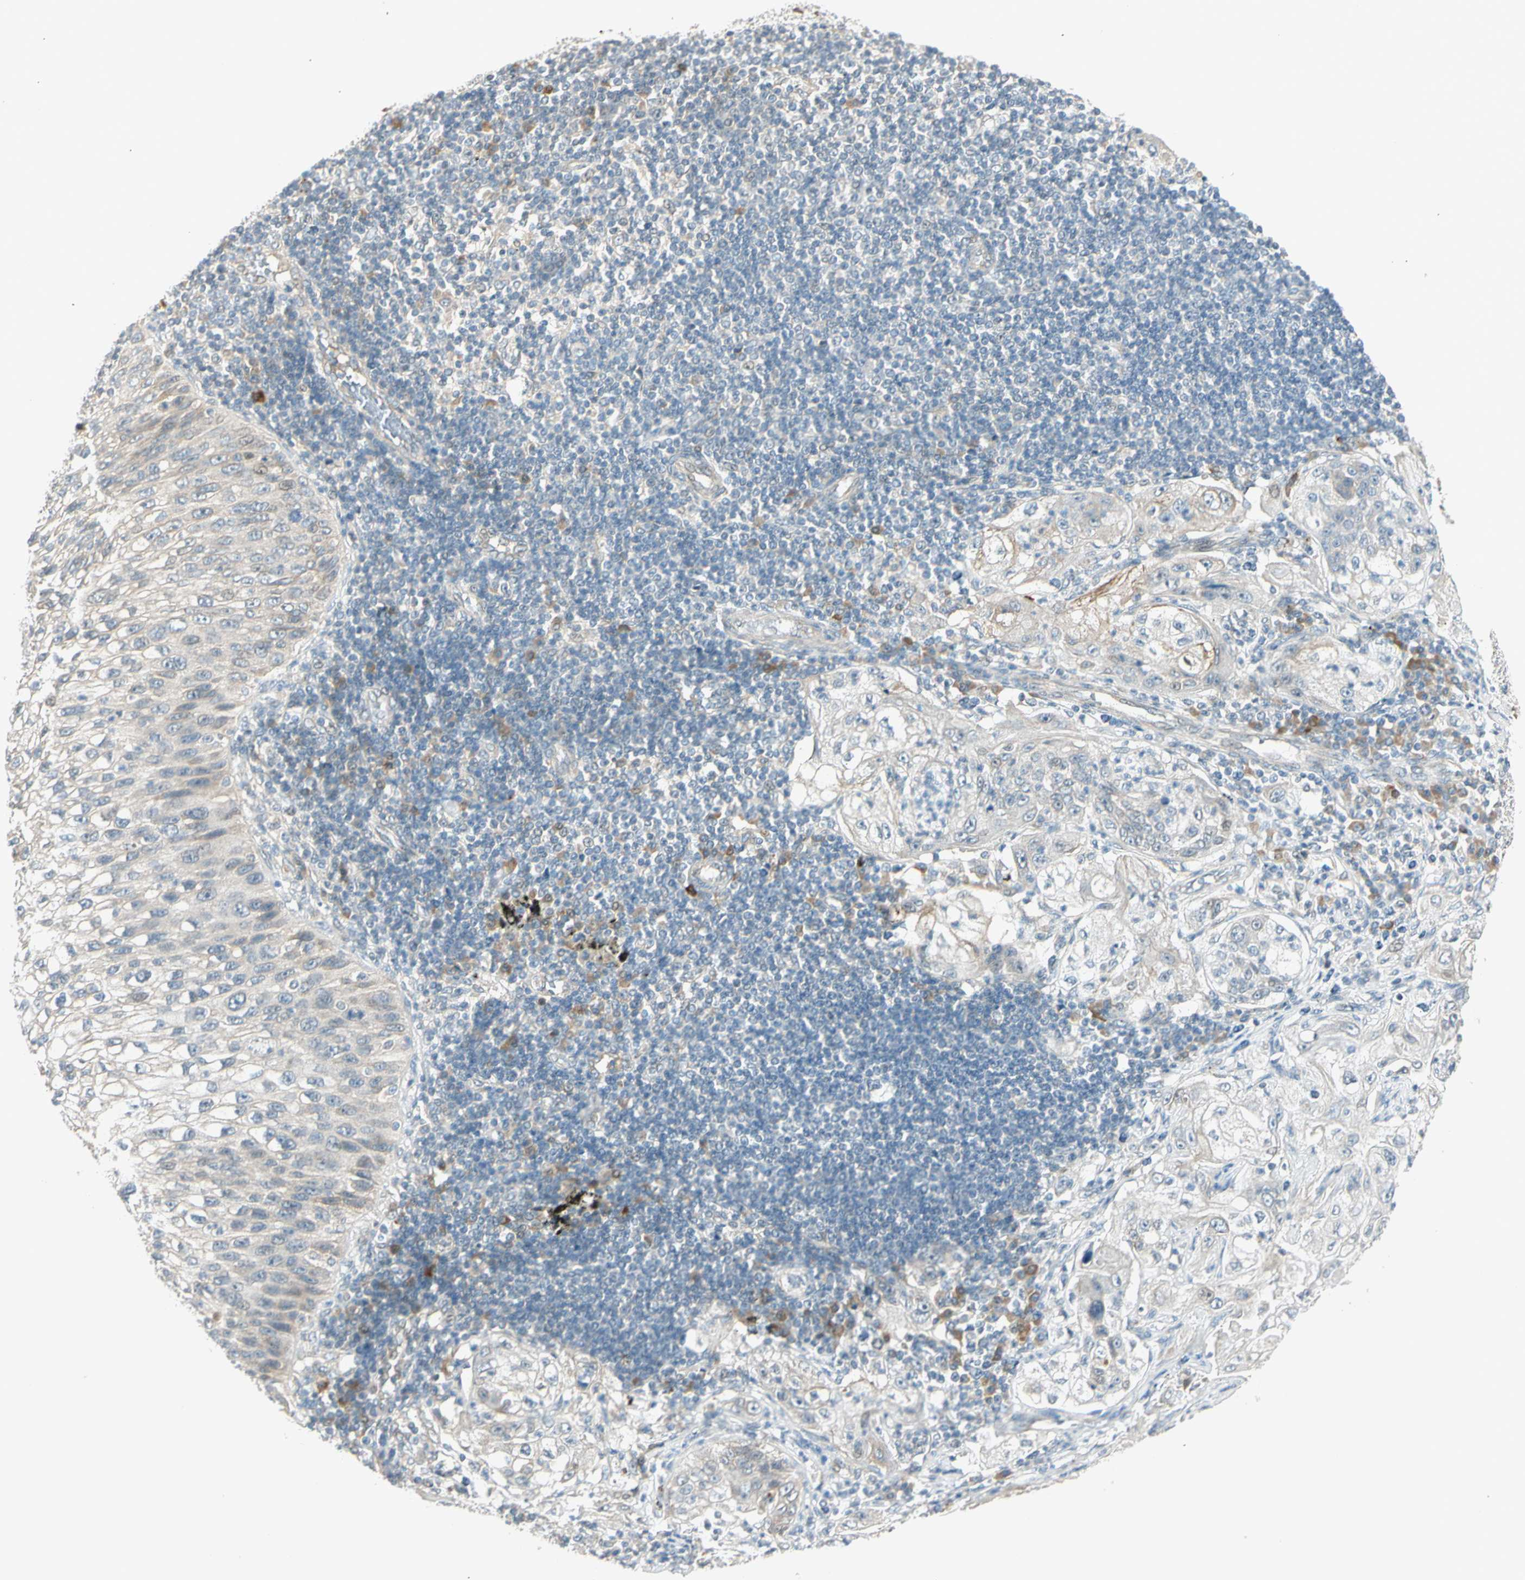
{"staining": {"intensity": "negative", "quantity": "none", "location": "none"}, "tissue": "lung cancer", "cell_type": "Tumor cells", "image_type": "cancer", "snomed": [{"axis": "morphology", "description": "Inflammation, NOS"}, {"axis": "morphology", "description": "Squamous cell carcinoma, NOS"}, {"axis": "topography", "description": "Lymph node"}, {"axis": "topography", "description": "Soft tissue"}, {"axis": "topography", "description": "Lung"}], "caption": "High power microscopy histopathology image of an immunohistochemistry micrograph of squamous cell carcinoma (lung), revealing no significant positivity in tumor cells. The staining is performed using DAB brown chromogen with nuclei counter-stained in using hematoxylin.", "gene": "PCDHB15", "patient": {"sex": "male", "age": 66}}